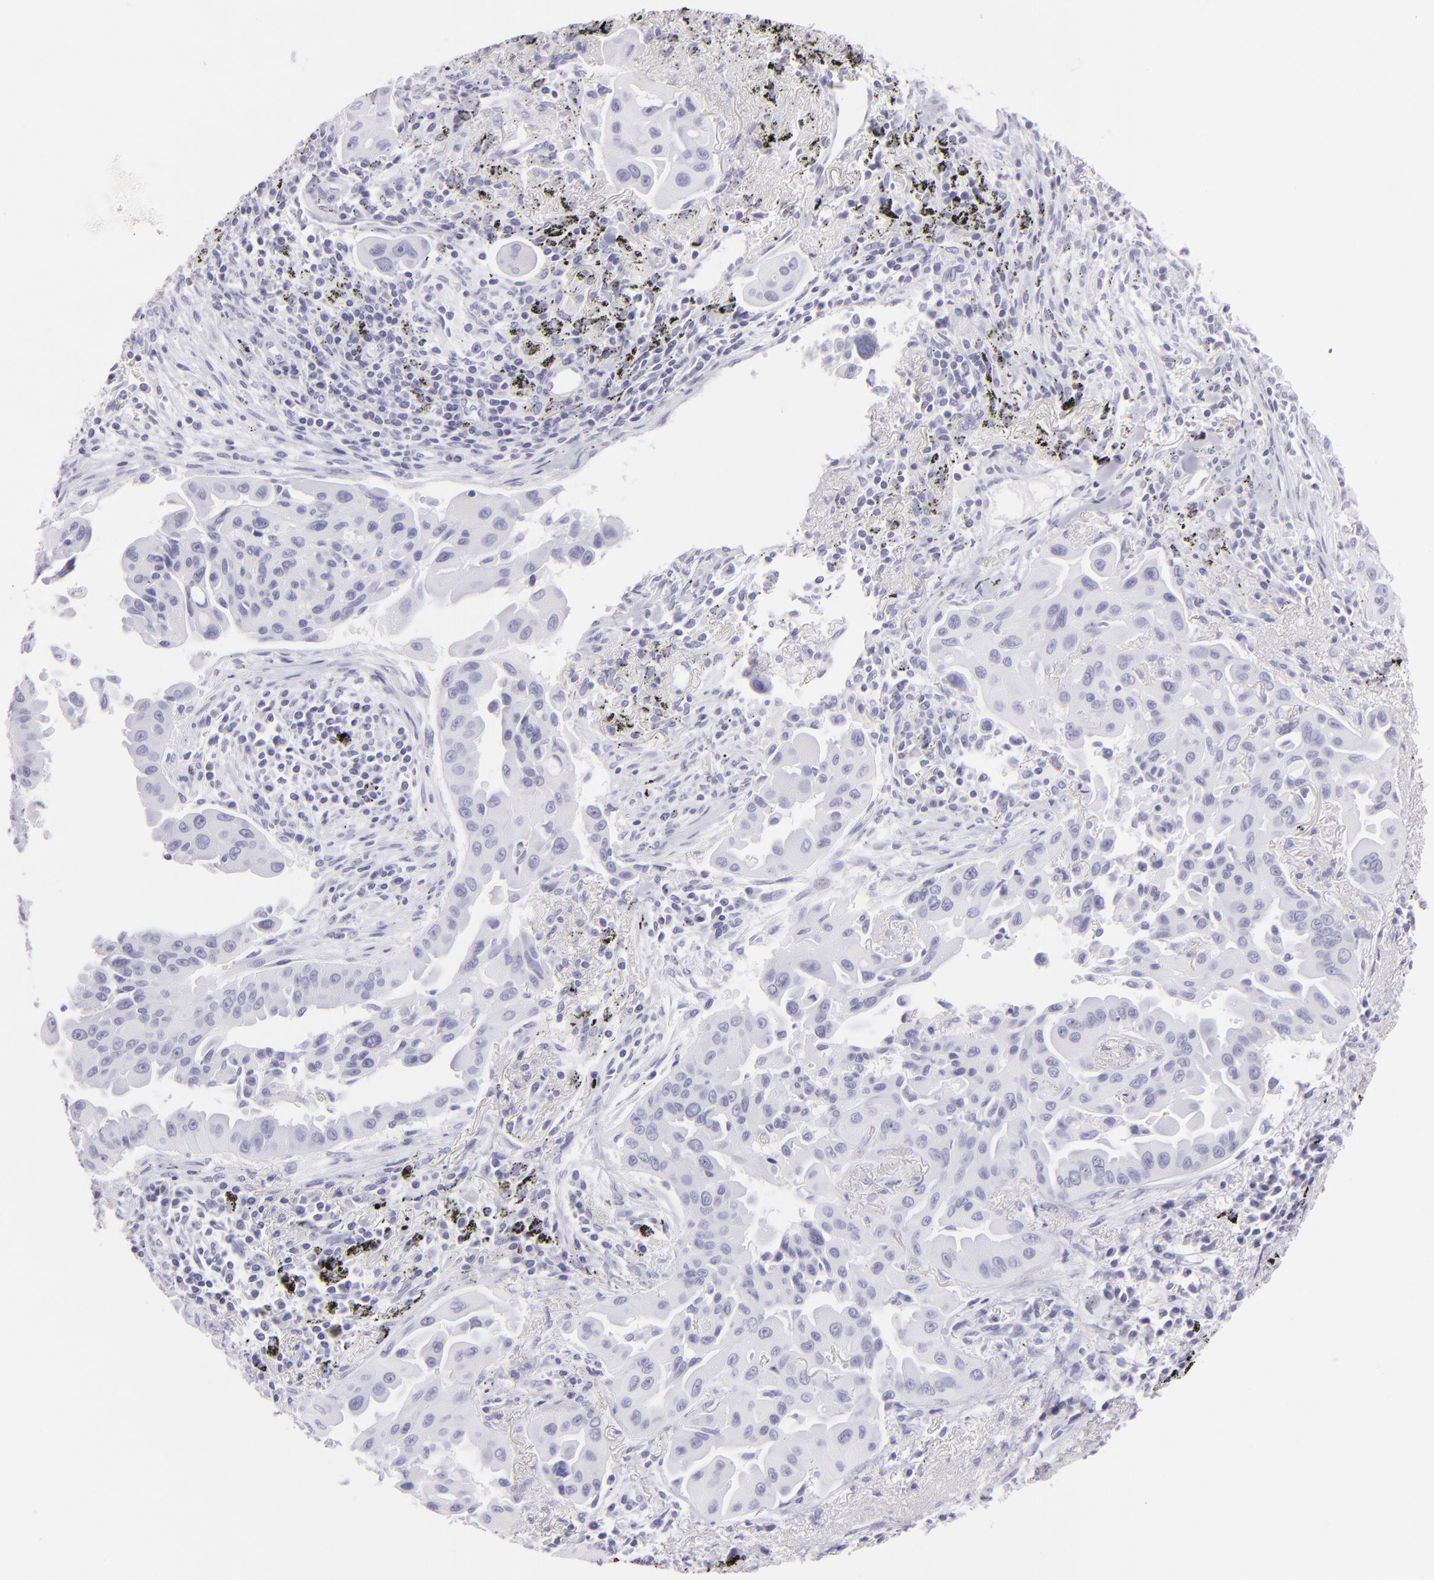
{"staining": {"intensity": "negative", "quantity": "none", "location": "none"}, "tissue": "lung cancer", "cell_type": "Tumor cells", "image_type": "cancer", "snomed": [{"axis": "morphology", "description": "Adenocarcinoma, NOS"}, {"axis": "topography", "description": "Lung"}], "caption": "Lung cancer stained for a protein using immunohistochemistry (IHC) shows no expression tumor cells.", "gene": "FLG", "patient": {"sex": "male", "age": 68}}